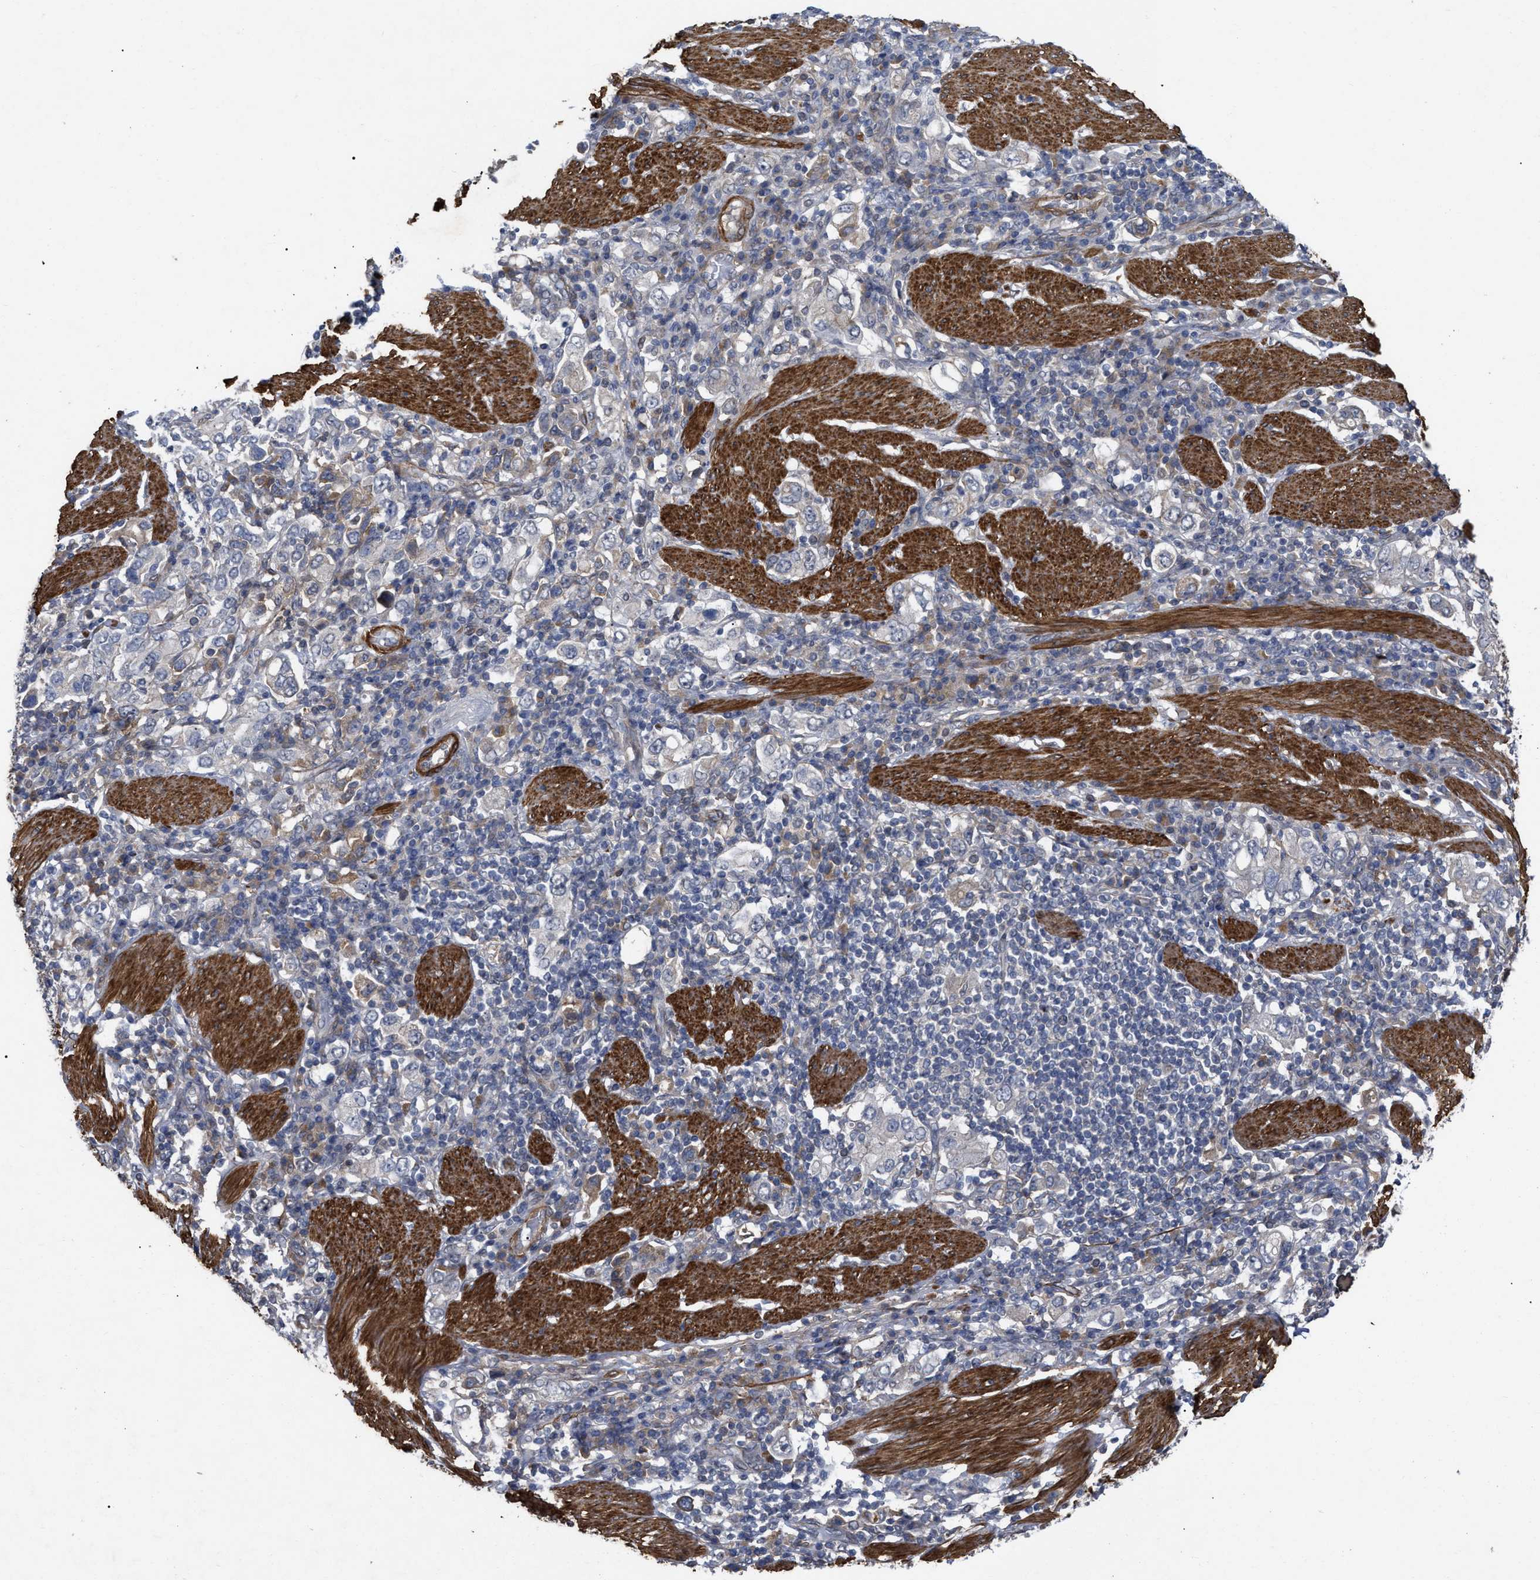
{"staining": {"intensity": "weak", "quantity": "25%-75%", "location": "cytoplasmic/membranous"}, "tissue": "stomach cancer", "cell_type": "Tumor cells", "image_type": "cancer", "snomed": [{"axis": "morphology", "description": "Adenocarcinoma, NOS"}, {"axis": "topography", "description": "Stomach, upper"}], "caption": "A brown stain highlights weak cytoplasmic/membranous positivity of a protein in human stomach cancer (adenocarcinoma) tumor cells. (DAB (3,3'-diaminobenzidine) IHC, brown staining for protein, blue staining for nuclei).", "gene": "ST6GALNAC6", "patient": {"sex": "male", "age": 62}}